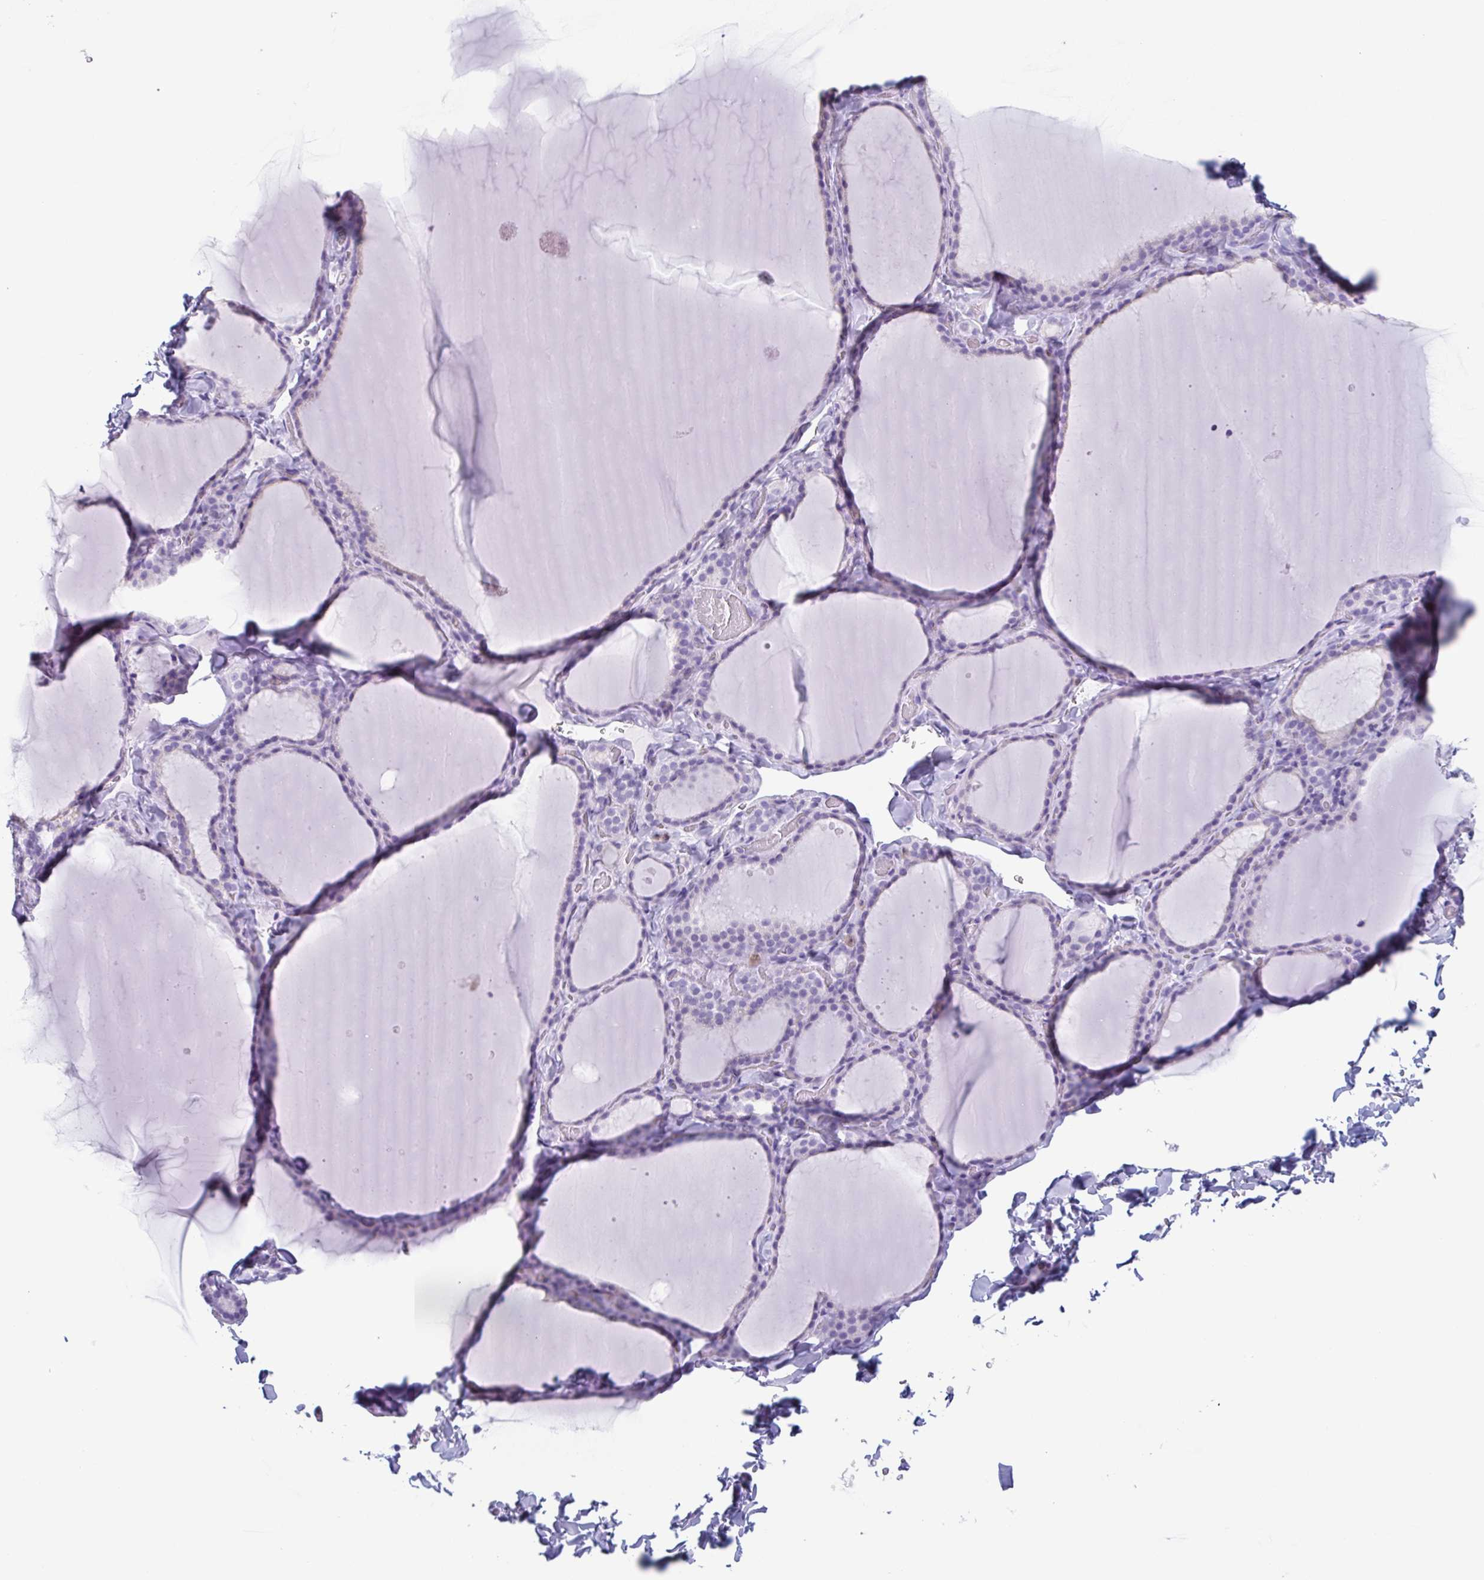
{"staining": {"intensity": "negative", "quantity": "none", "location": "none"}, "tissue": "thyroid gland", "cell_type": "Glandular cells", "image_type": "normal", "snomed": [{"axis": "morphology", "description": "Normal tissue, NOS"}, {"axis": "topography", "description": "Thyroid gland"}], "caption": "DAB (3,3'-diaminobenzidine) immunohistochemical staining of unremarkable human thyroid gland reveals no significant positivity in glandular cells. (Brightfield microscopy of DAB (3,3'-diaminobenzidine) IHC at high magnification).", "gene": "BPI", "patient": {"sex": "female", "age": 22}}